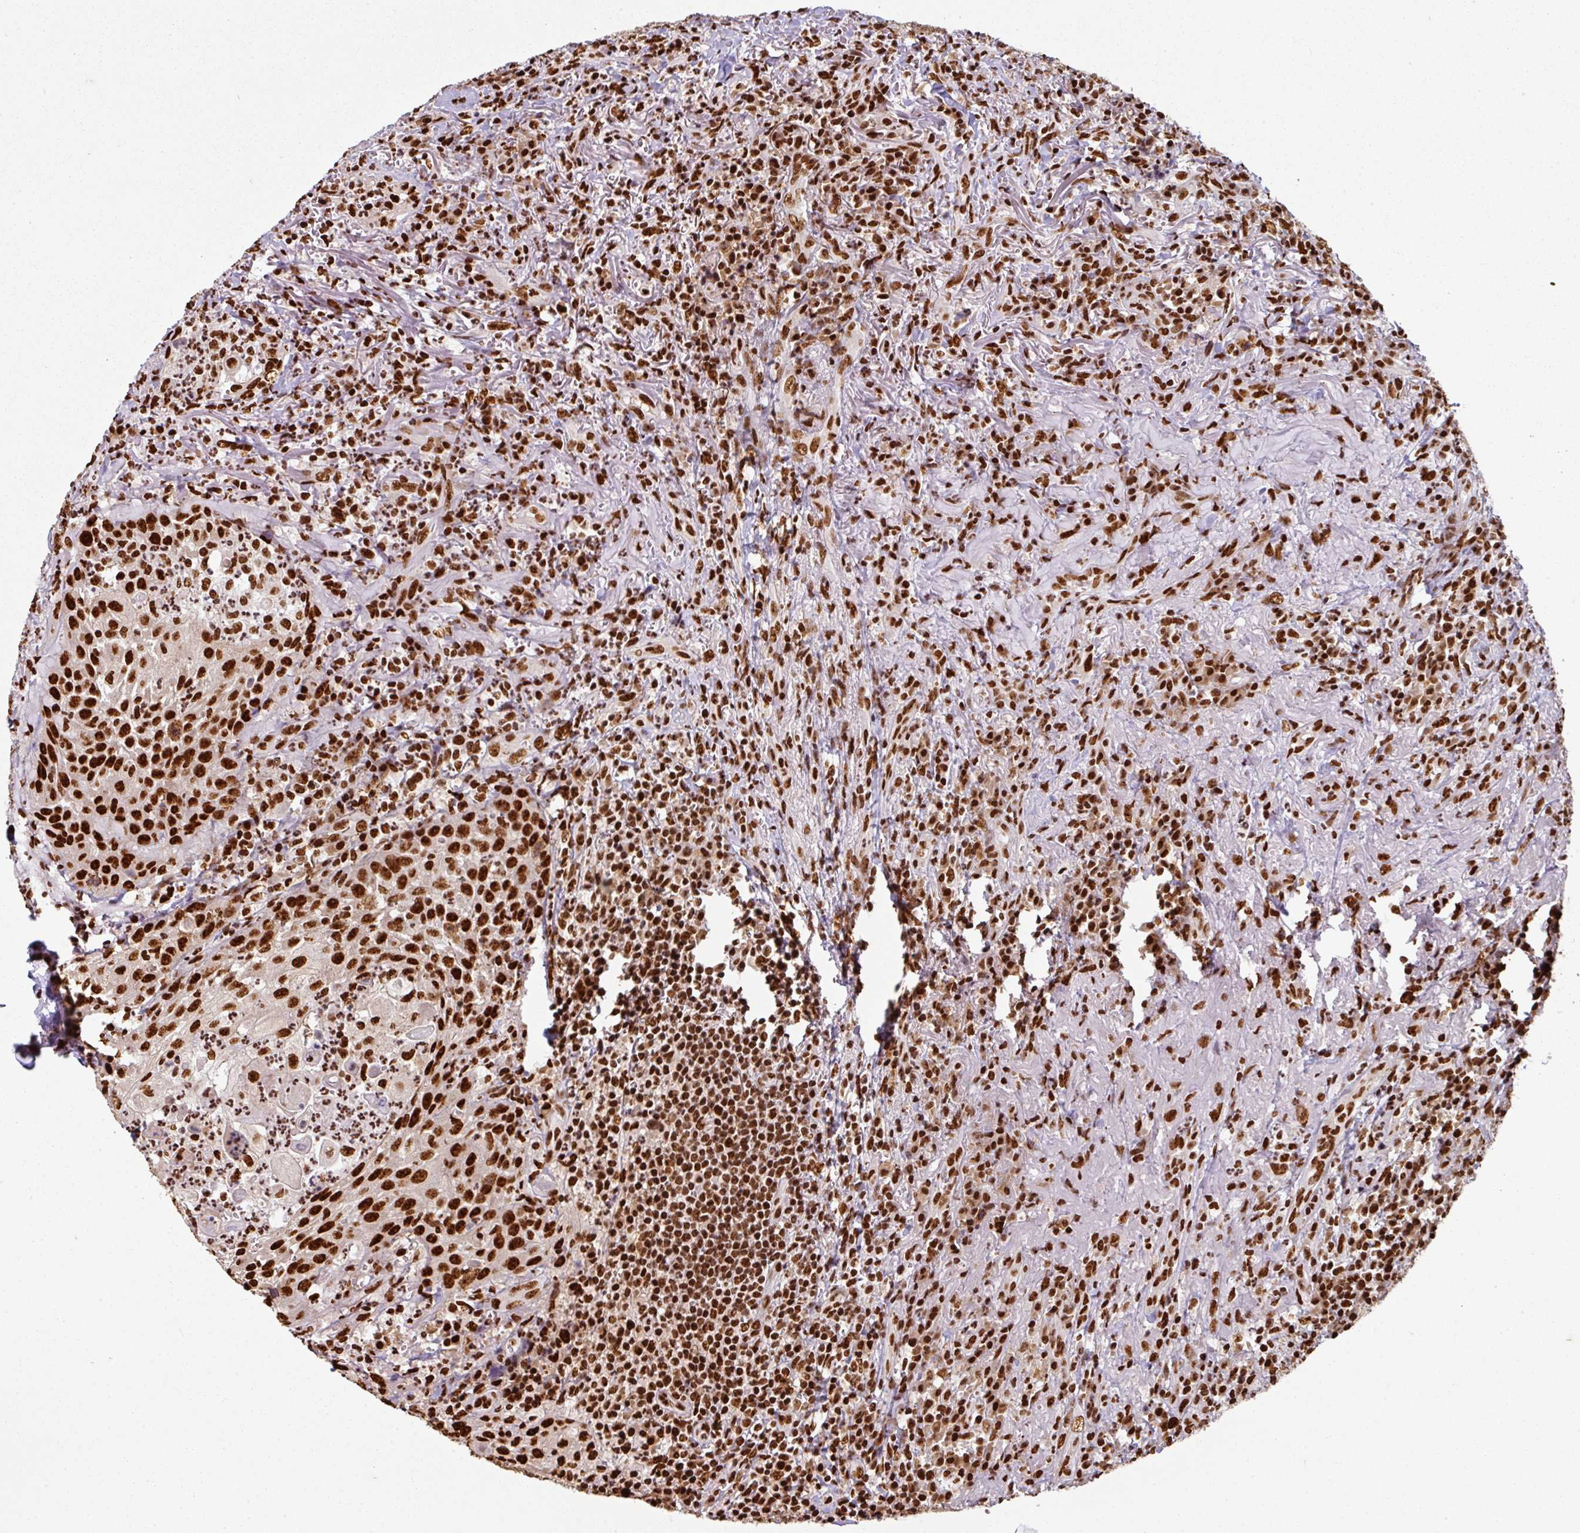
{"staining": {"intensity": "strong", "quantity": ">75%", "location": "nuclear"}, "tissue": "head and neck cancer", "cell_type": "Tumor cells", "image_type": "cancer", "snomed": [{"axis": "morphology", "description": "Normal tissue, NOS"}, {"axis": "morphology", "description": "Squamous cell carcinoma, NOS"}, {"axis": "topography", "description": "Oral tissue"}, {"axis": "topography", "description": "Head-Neck"}], "caption": "IHC (DAB (3,3'-diaminobenzidine)) staining of human squamous cell carcinoma (head and neck) shows strong nuclear protein positivity in about >75% of tumor cells. (DAB (3,3'-diaminobenzidine) = brown stain, brightfield microscopy at high magnification).", "gene": "SIK3", "patient": {"sex": "female", "age": 70}}